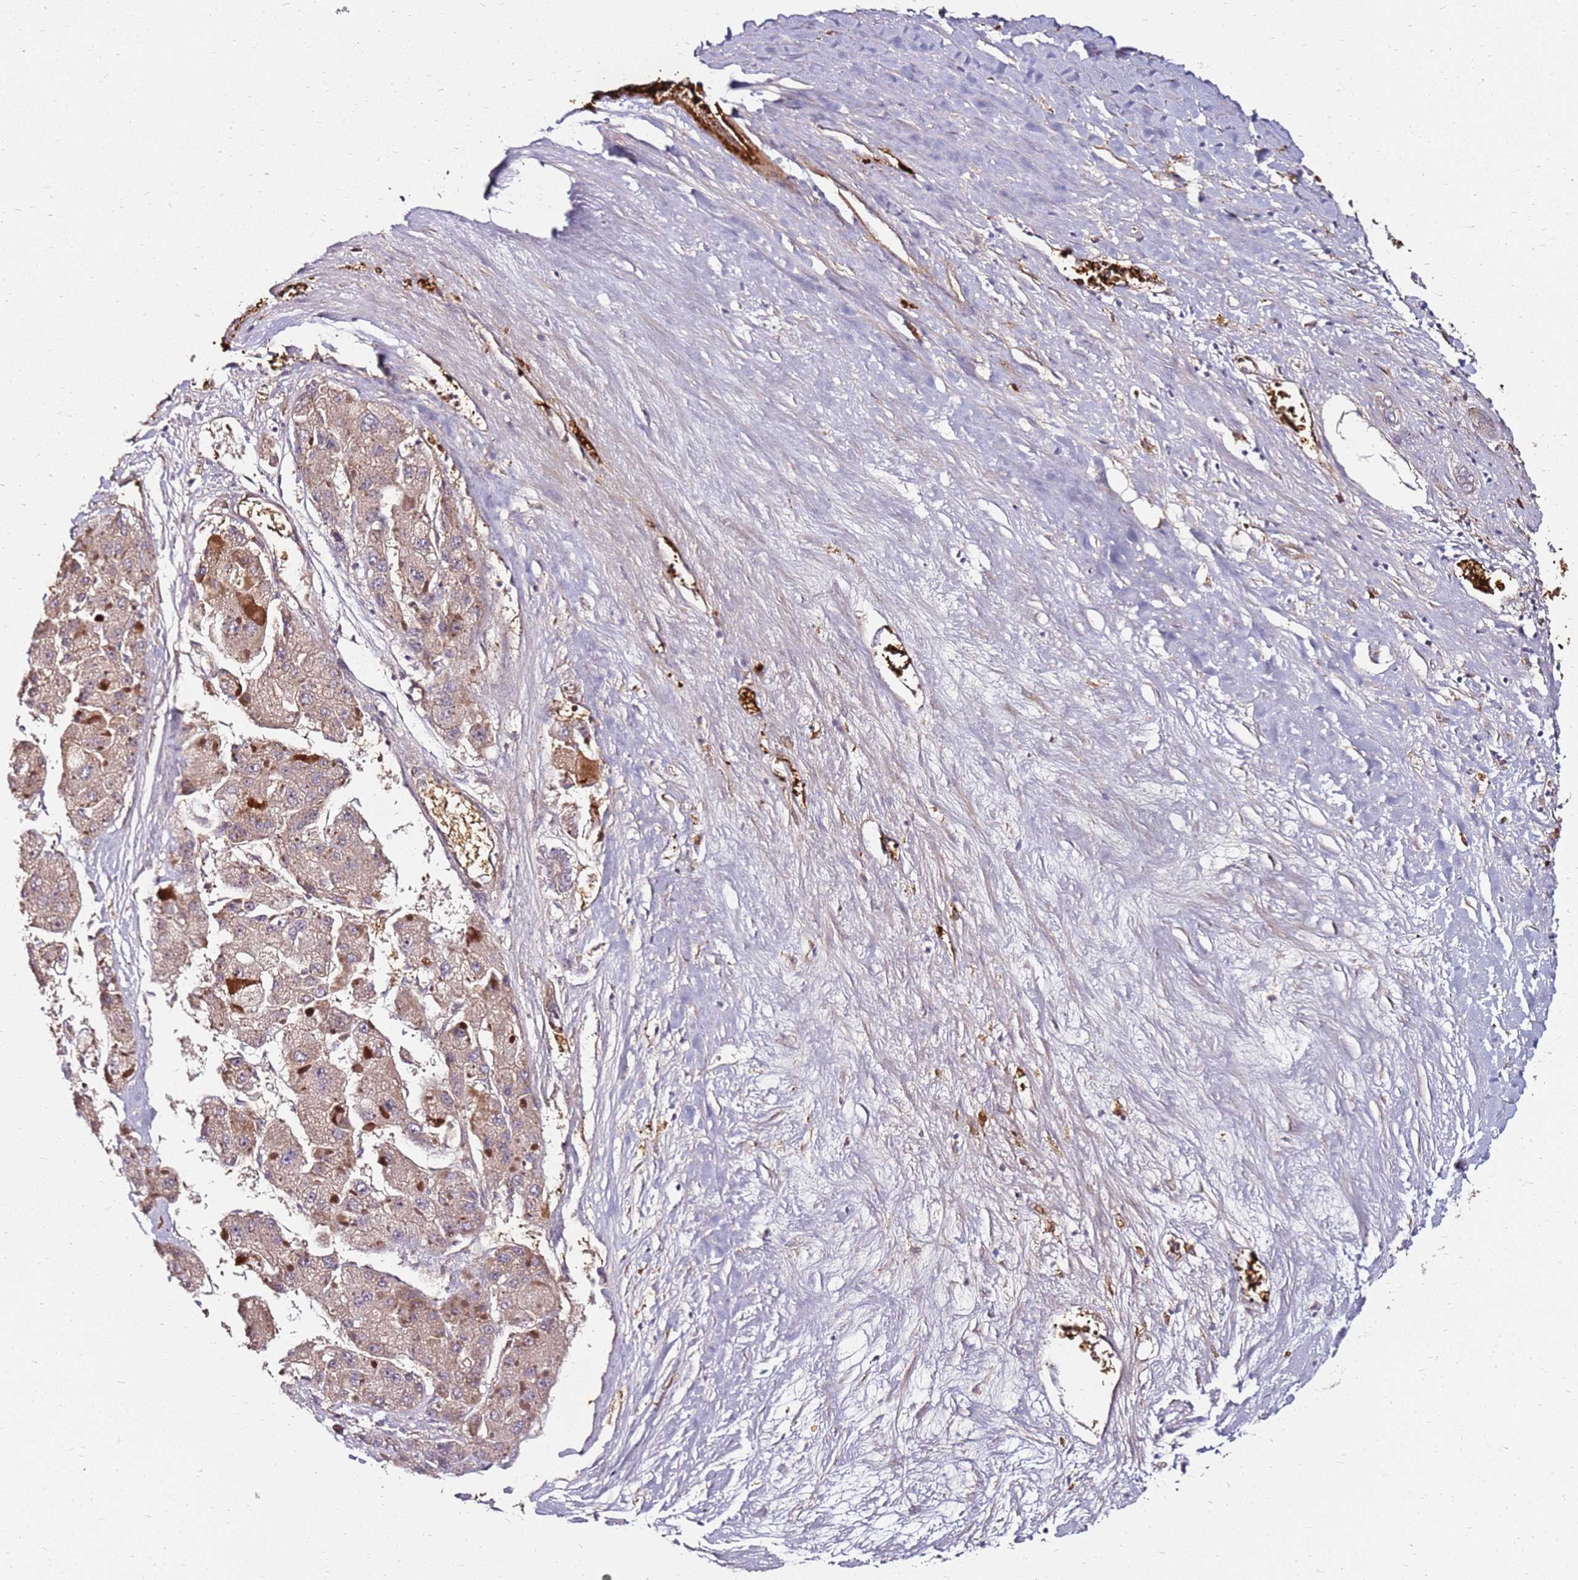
{"staining": {"intensity": "weak", "quantity": ">75%", "location": "cytoplasmic/membranous"}, "tissue": "liver cancer", "cell_type": "Tumor cells", "image_type": "cancer", "snomed": [{"axis": "morphology", "description": "Carcinoma, Hepatocellular, NOS"}, {"axis": "topography", "description": "Liver"}], "caption": "Liver cancer (hepatocellular carcinoma) was stained to show a protein in brown. There is low levels of weak cytoplasmic/membranous positivity in approximately >75% of tumor cells. Immunohistochemistry stains the protein in brown and the nuclei are stained blue.", "gene": "RNF11", "patient": {"sex": "female", "age": 73}}